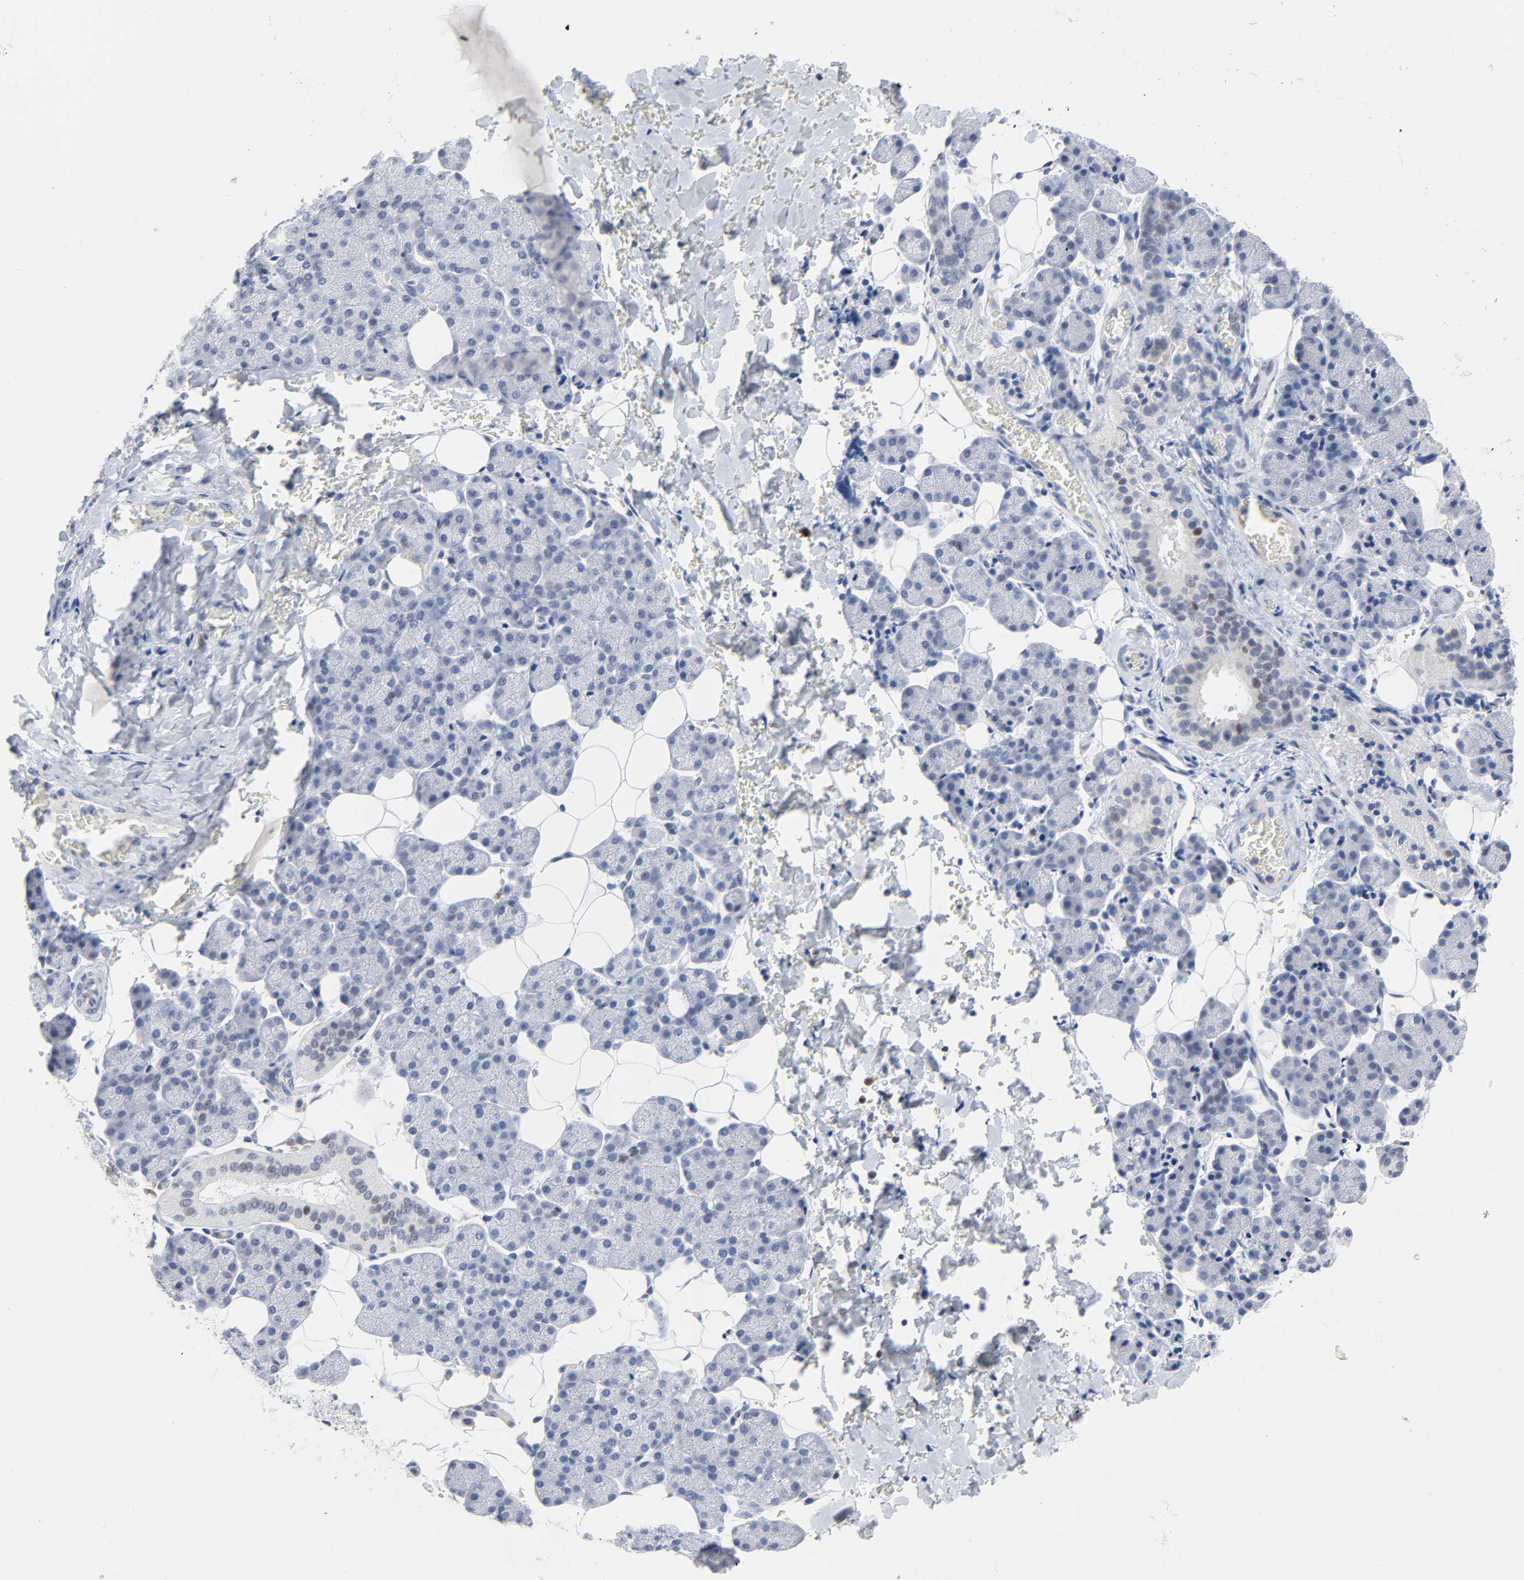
{"staining": {"intensity": "weak", "quantity": "<25%", "location": "nuclear"}, "tissue": "salivary gland", "cell_type": "Glandular cells", "image_type": "normal", "snomed": [{"axis": "morphology", "description": "Normal tissue, NOS"}, {"axis": "topography", "description": "Lymph node"}, {"axis": "topography", "description": "Salivary gland"}], "caption": "This is an immunohistochemistry photomicrograph of unremarkable salivary gland. There is no expression in glandular cells.", "gene": "WEE1", "patient": {"sex": "male", "age": 8}}